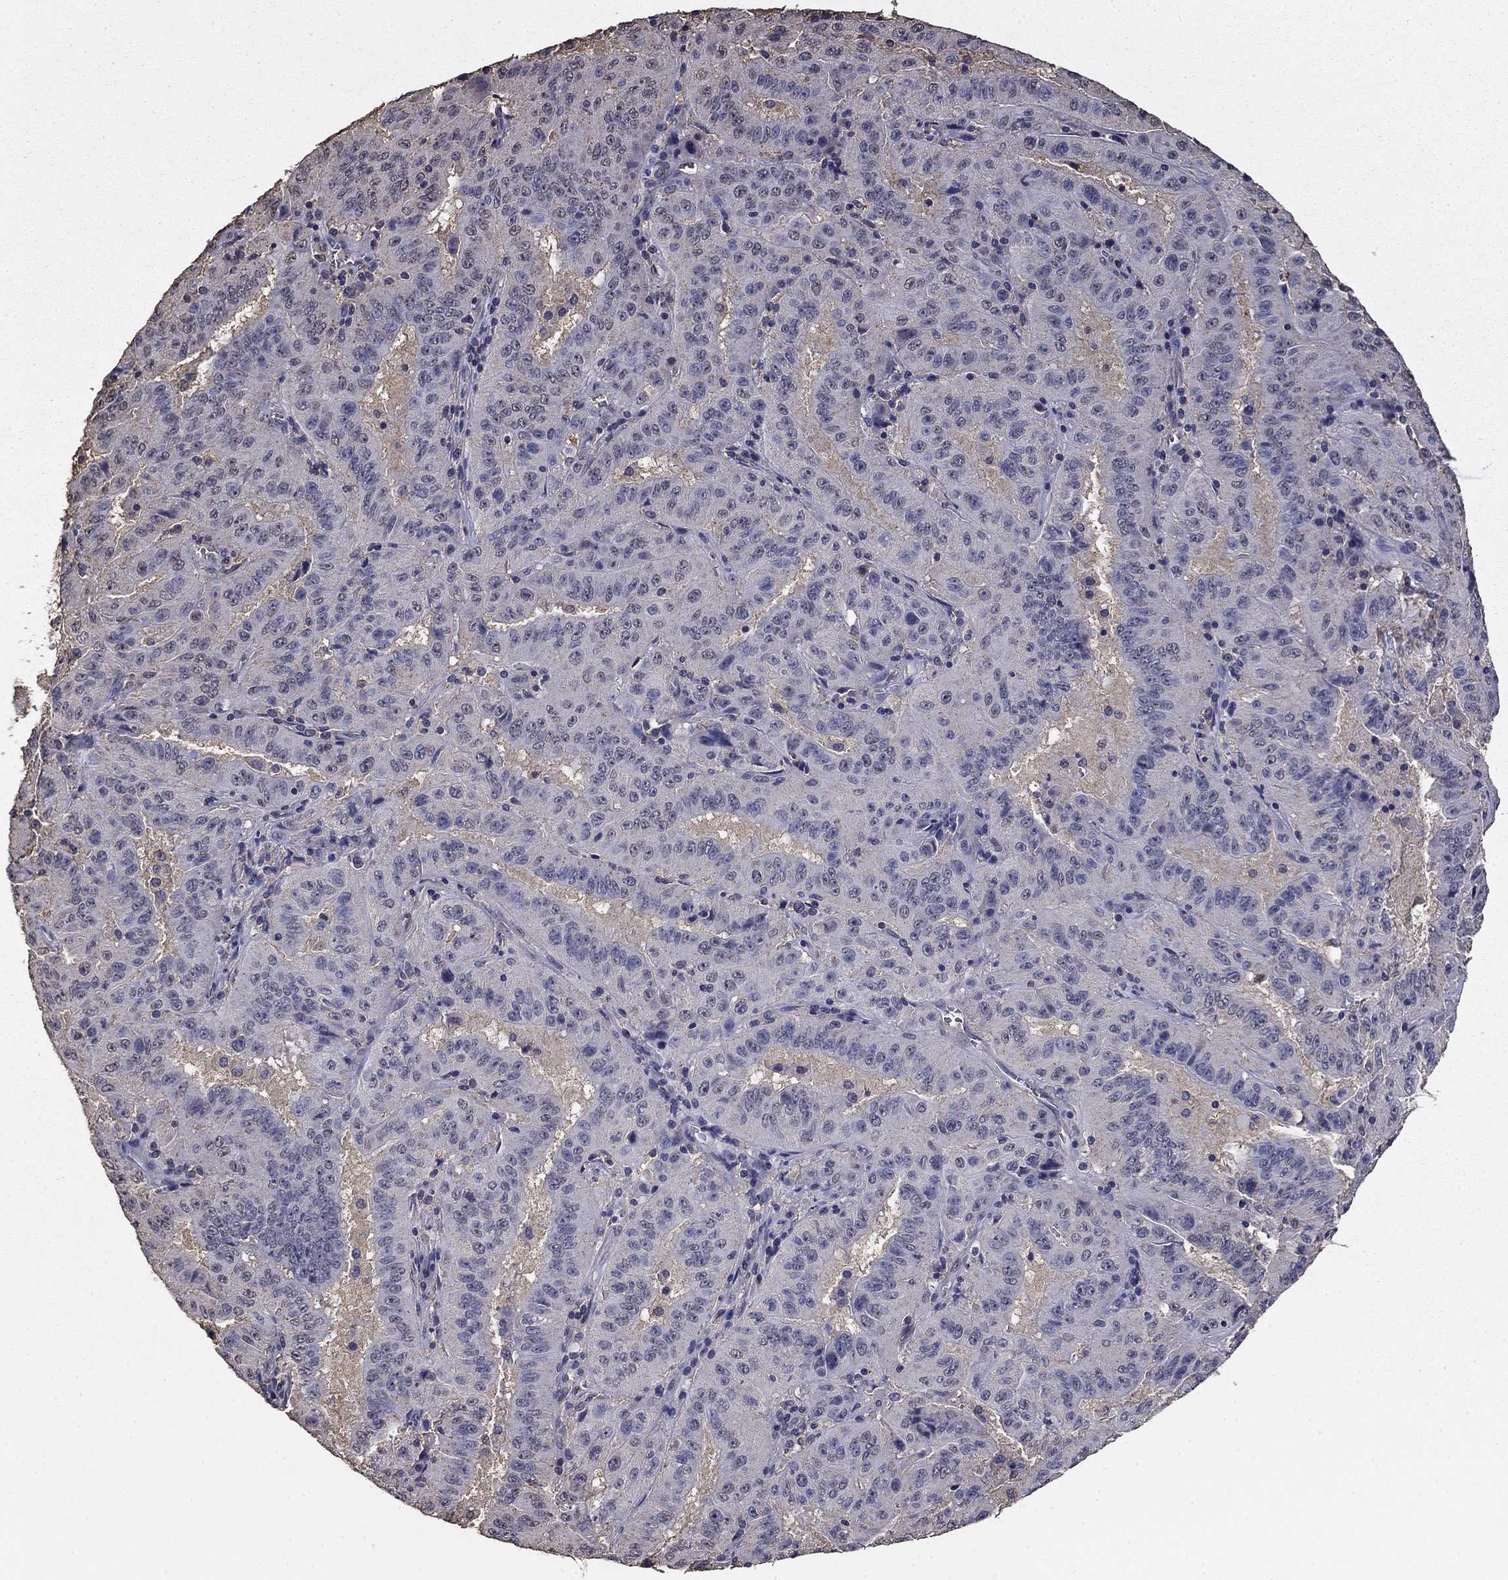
{"staining": {"intensity": "negative", "quantity": "none", "location": "none"}, "tissue": "pancreatic cancer", "cell_type": "Tumor cells", "image_type": "cancer", "snomed": [{"axis": "morphology", "description": "Adenocarcinoma, NOS"}, {"axis": "topography", "description": "Pancreas"}], "caption": "Immunohistochemical staining of human pancreatic cancer (adenocarcinoma) demonstrates no significant staining in tumor cells.", "gene": "MFAP3L", "patient": {"sex": "male", "age": 63}}